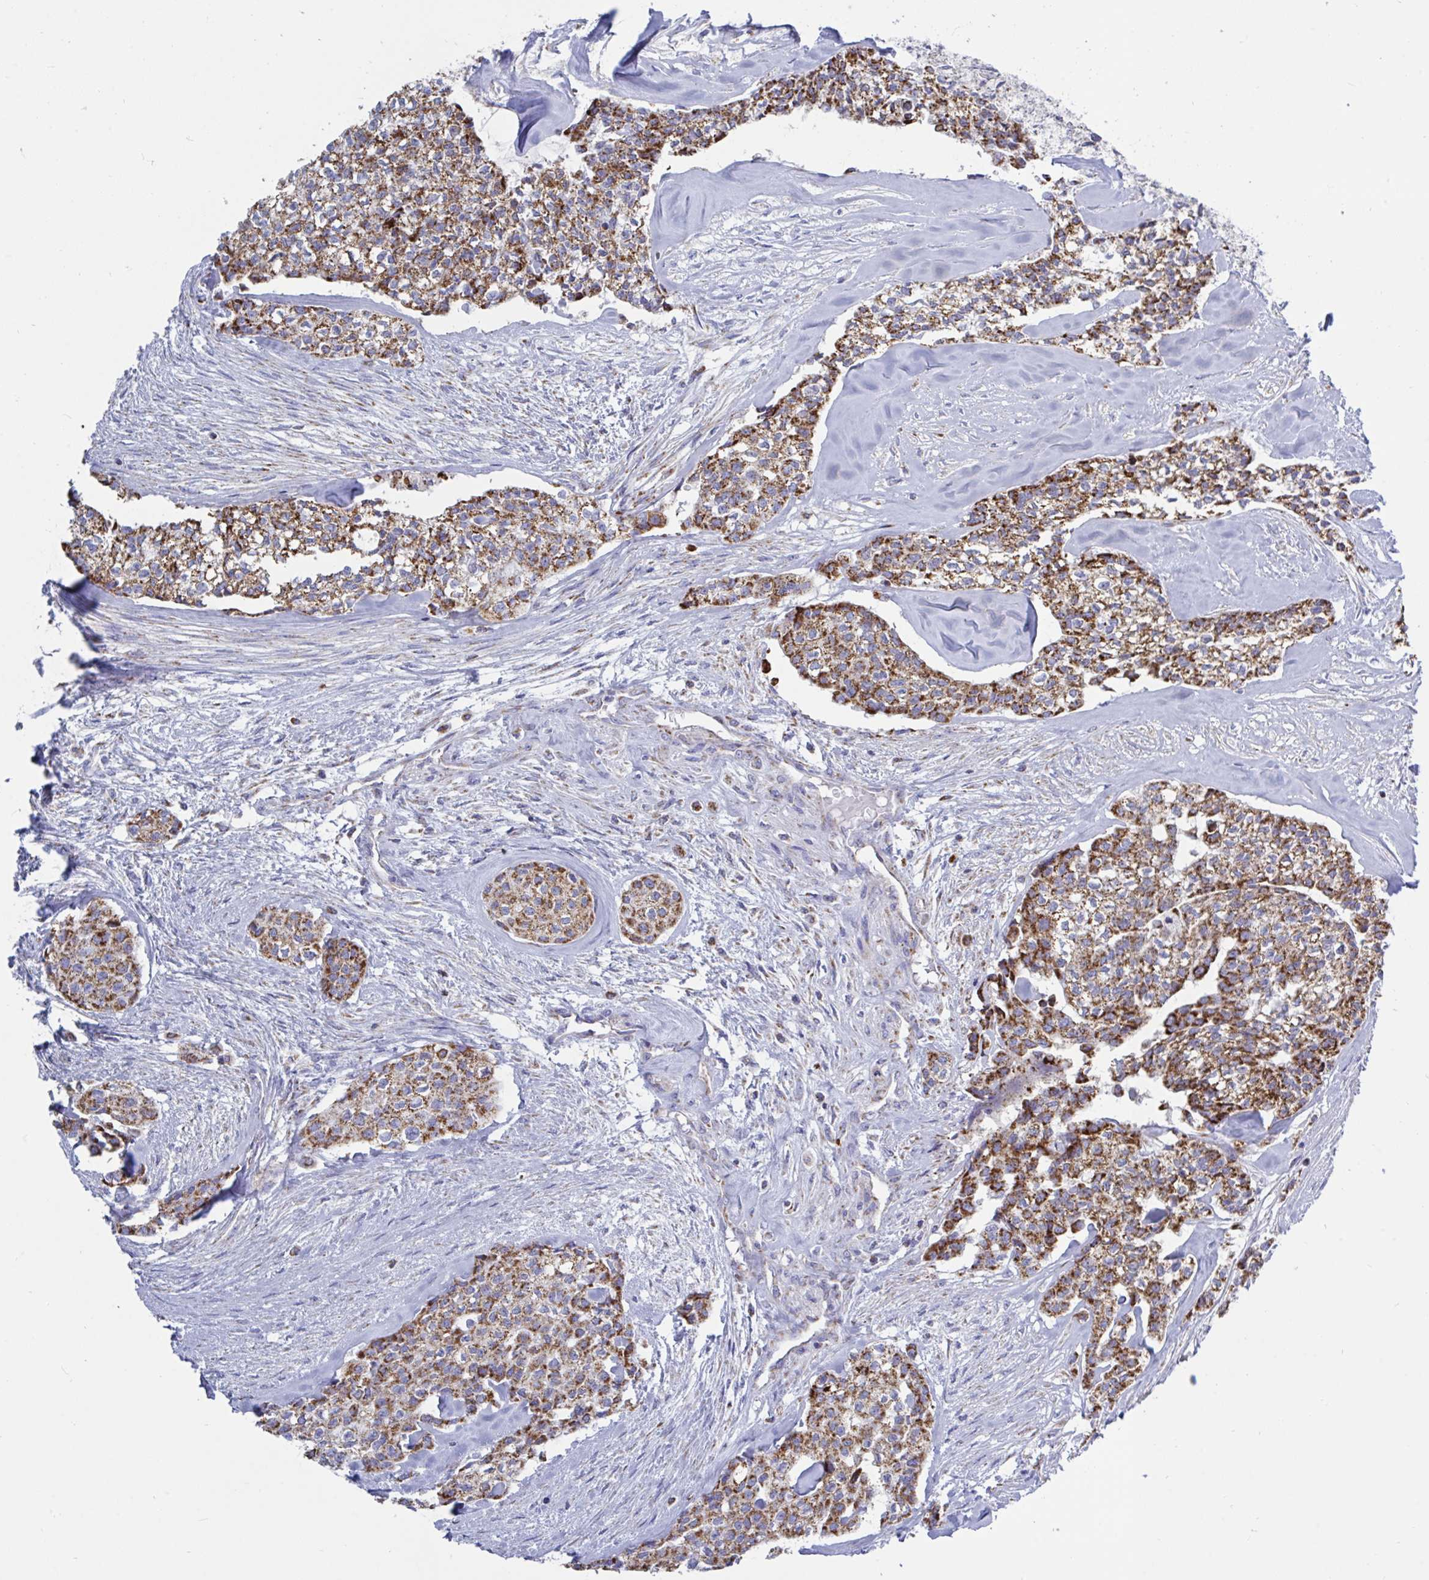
{"staining": {"intensity": "moderate", "quantity": "25%-75%", "location": "cytoplasmic/membranous"}, "tissue": "head and neck cancer", "cell_type": "Tumor cells", "image_type": "cancer", "snomed": [{"axis": "morphology", "description": "Adenocarcinoma, NOS"}, {"axis": "topography", "description": "Head-Neck"}], "caption": "Head and neck cancer (adenocarcinoma) stained for a protein displays moderate cytoplasmic/membranous positivity in tumor cells.", "gene": "HSPE1", "patient": {"sex": "male", "age": 81}}